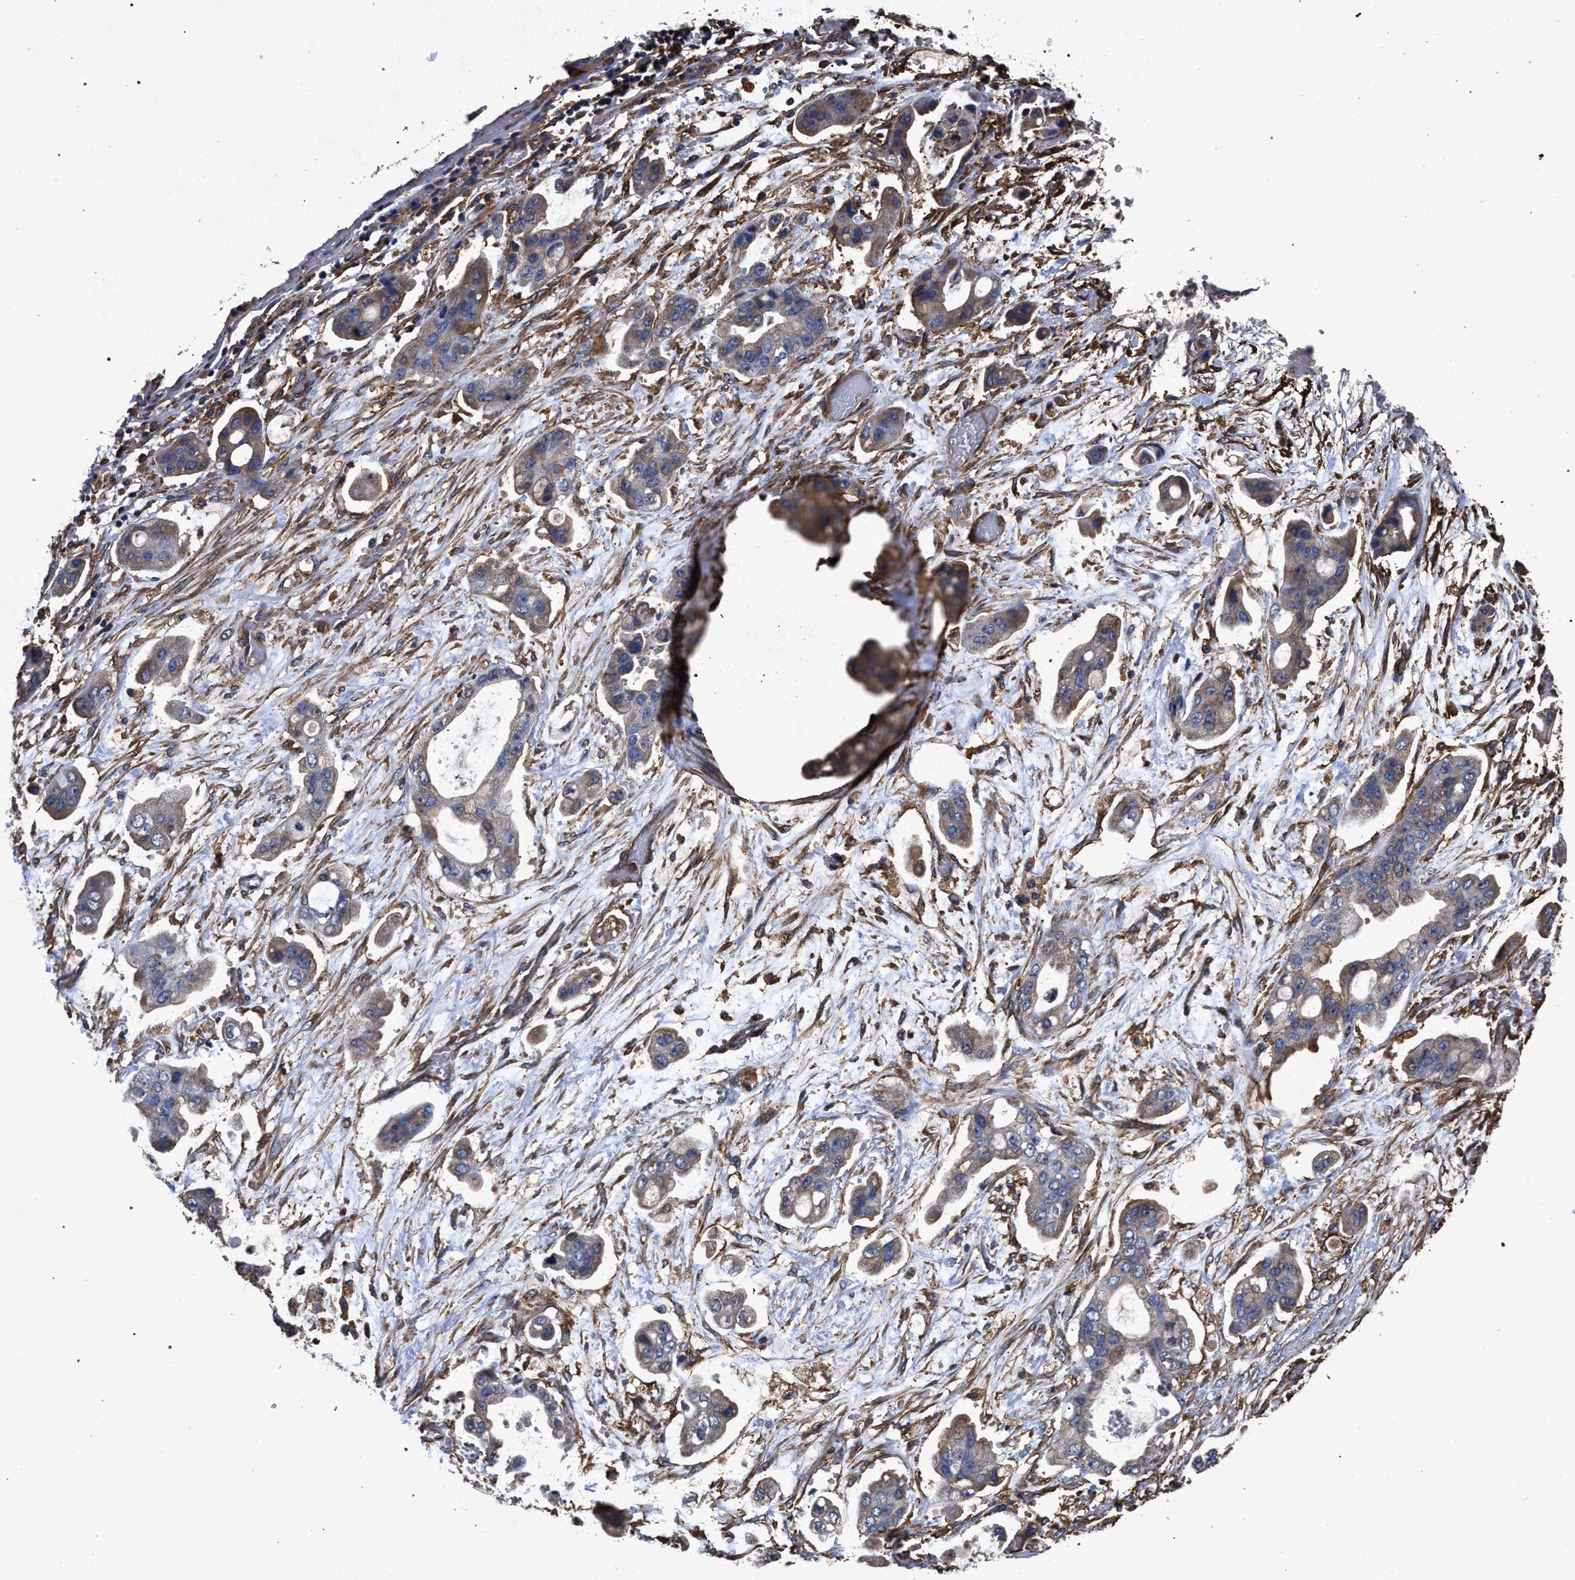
{"staining": {"intensity": "weak", "quantity": "<25%", "location": "cytoplasmic/membranous"}, "tissue": "stomach cancer", "cell_type": "Tumor cells", "image_type": "cancer", "snomed": [{"axis": "morphology", "description": "Adenocarcinoma, NOS"}, {"axis": "topography", "description": "Stomach"}], "caption": "The image demonstrates no staining of tumor cells in stomach cancer (adenocarcinoma). (DAB (3,3'-diaminobenzidine) immunohistochemistry, high magnification).", "gene": "MARCKS", "patient": {"sex": "male", "age": 62}}